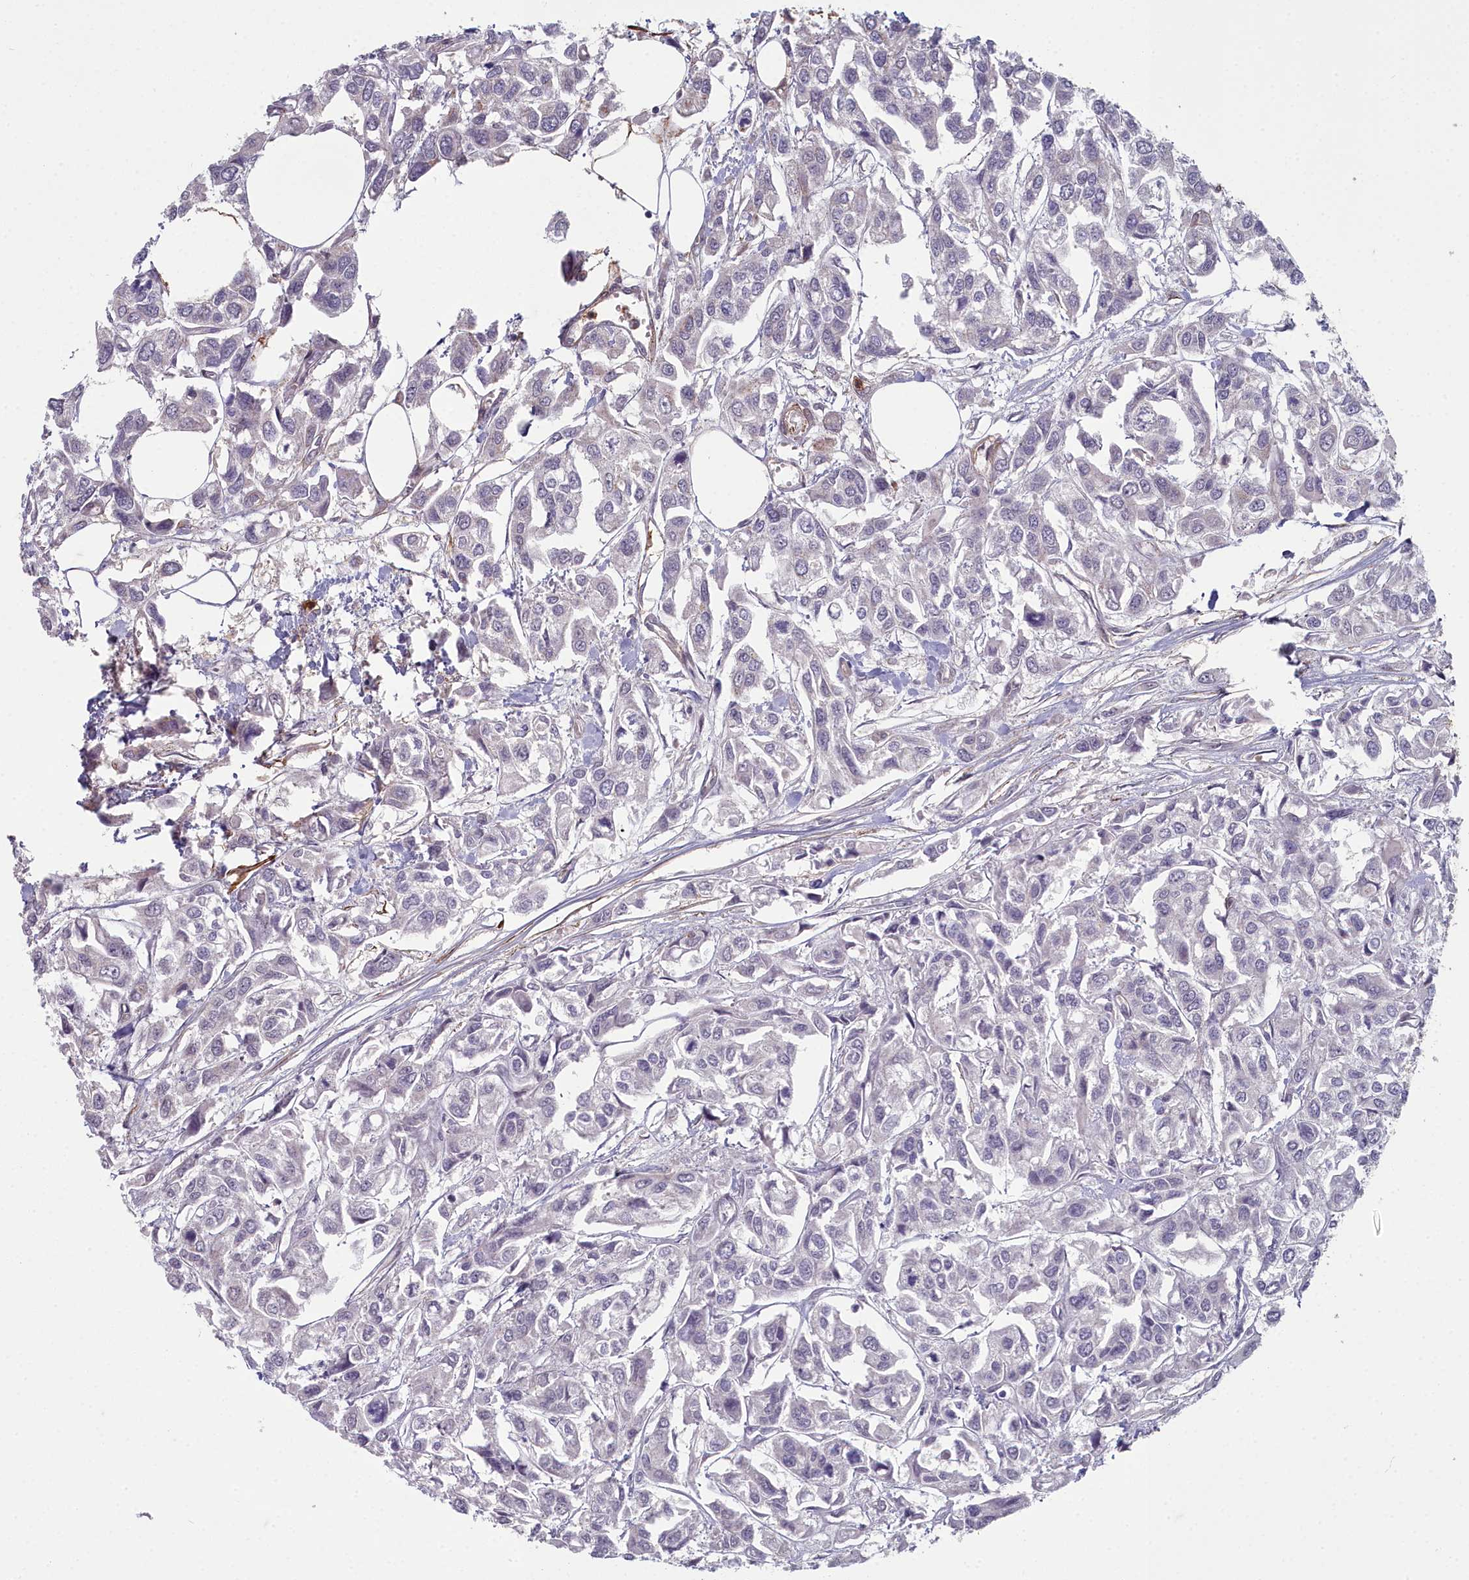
{"staining": {"intensity": "negative", "quantity": "none", "location": "none"}, "tissue": "urothelial cancer", "cell_type": "Tumor cells", "image_type": "cancer", "snomed": [{"axis": "morphology", "description": "Urothelial carcinoma, High grade"}, {"axis": "topography", "description": "Urinary bladder"}], "caption": "Immunohistochemical staining of high-grade urothelial carcinoma exhibits no significant positivity in tumor cells. (Stains: DAB (3,3'-diaminobenzidine) immunohistochemistry with hematoxylin counter stain, Microscopy: brightfield microscopy at high magnification).", "gene": "ZNF626", "patient": {"sex": "male", "age": 67}}